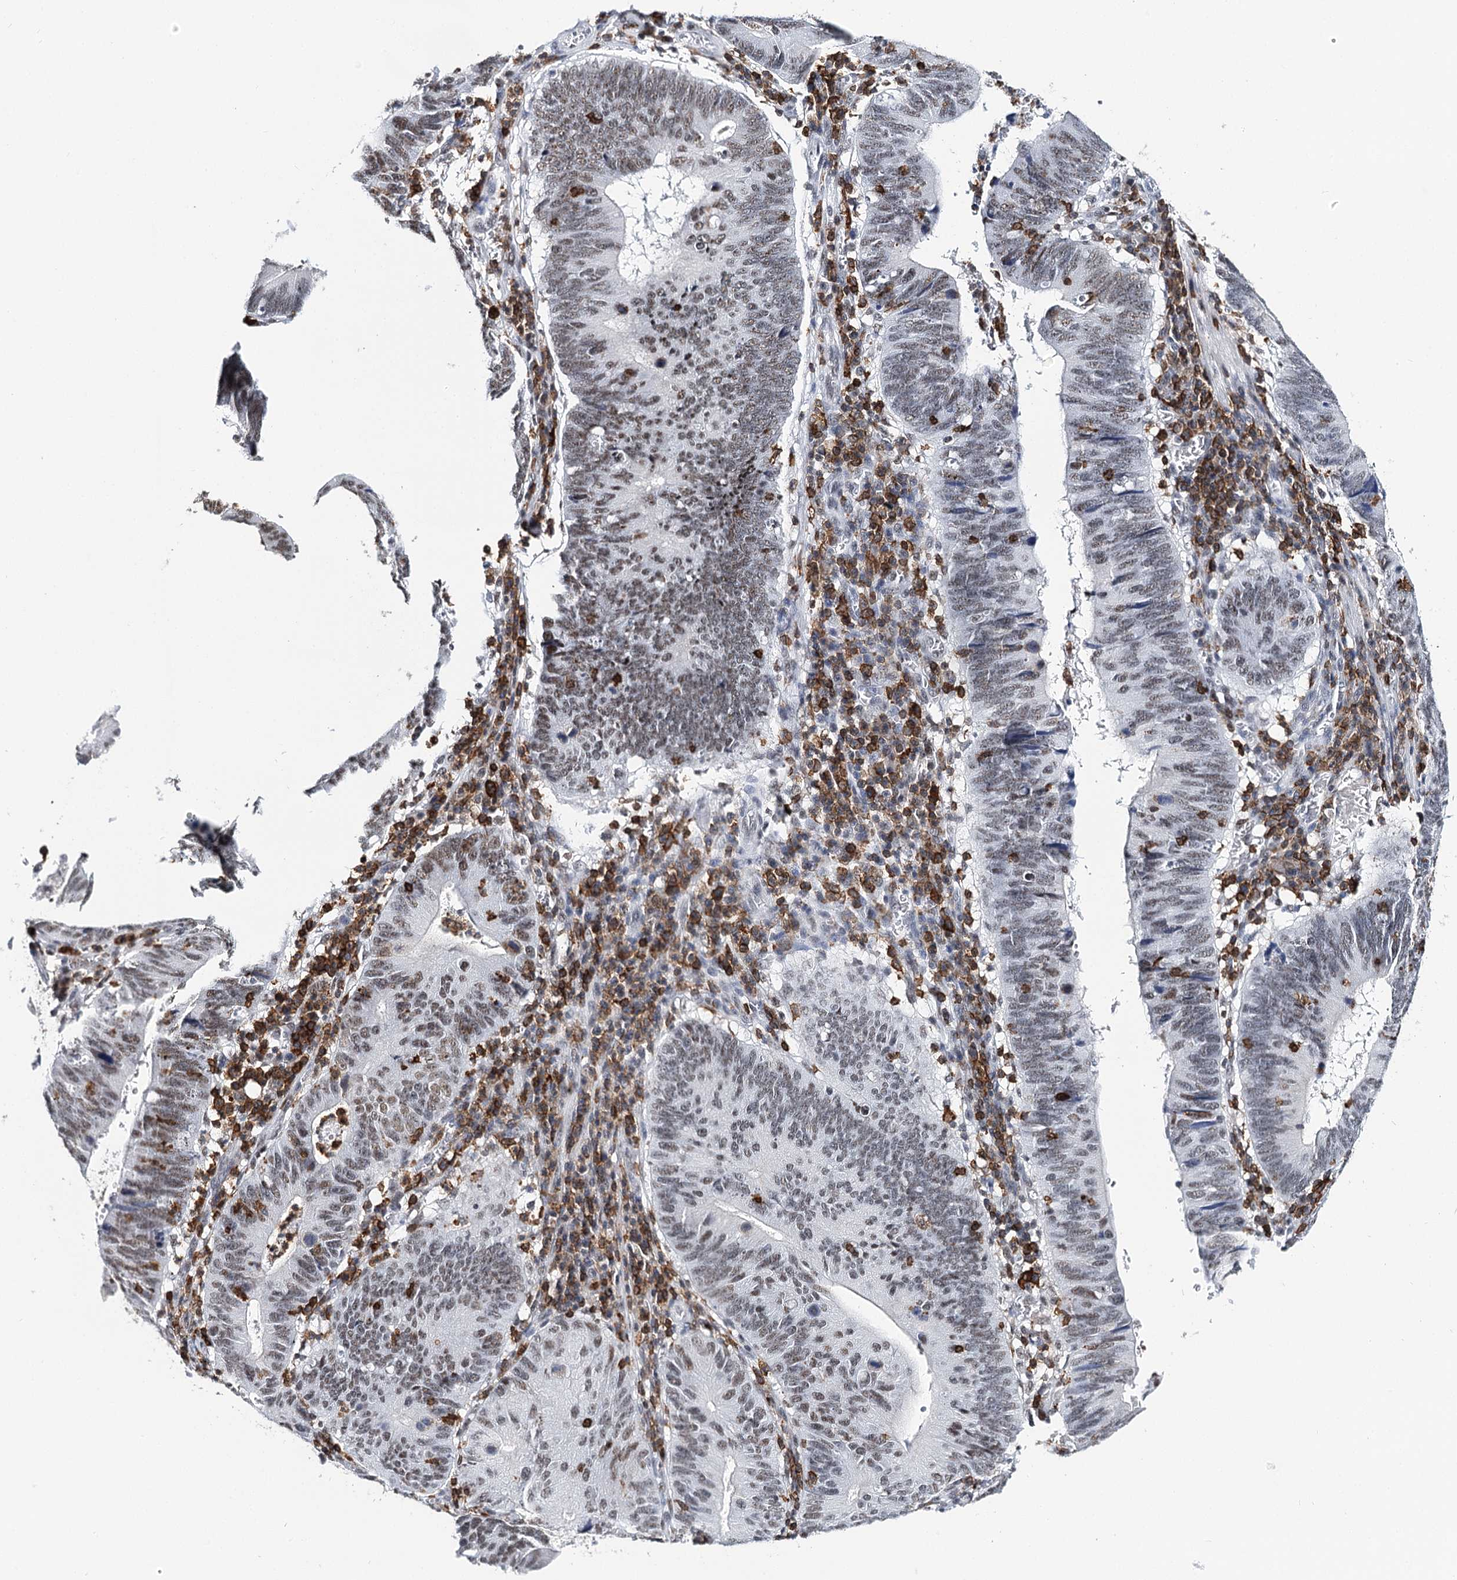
{"staining": {"intensity": "weak", "quantity": "25%-75%", "location": "nuclear"}, "tissue": "stomach cancer", "cell_type": "Tumor cells", "image_type": "cancer", "snomed": [{"axis": "morphology", "description": "Adenocarcinoma, NOS"}, {"axis": "topography", "description": "Stomach"}], "caption": "A low amount of weak nuclear expression is identified in about 25%-75% of tumor cells in stomach cancer tissue. (DAB (3,3'-diaminobenzidine) IHC with brightfield microscopy, high magnification).", "gene": "BARD1", "patient": {"sex": "male", "age": 59}}